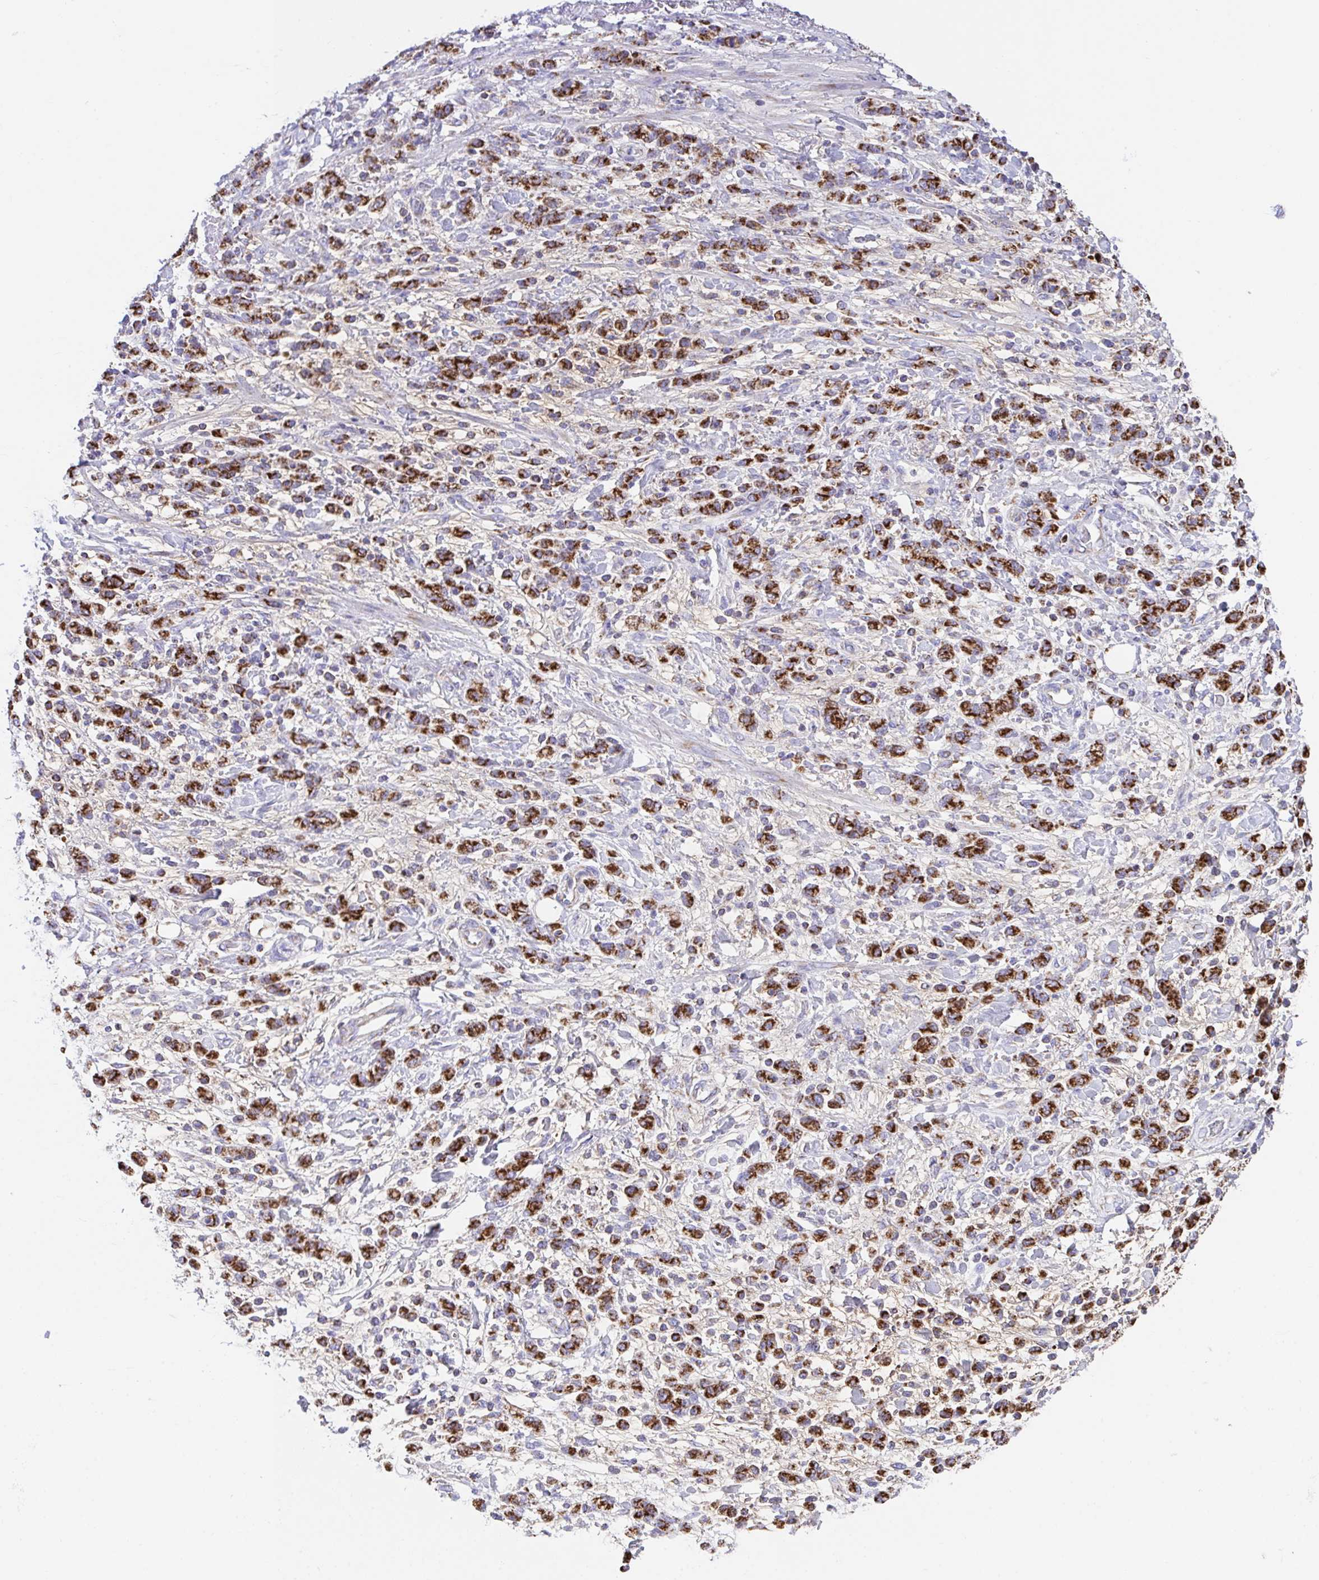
{"staining": {"intensity": "strong", "quantity": ">75%", "location": "cytoplasmic/membranous"}, "tissue": "stomach cancer", "cell_type": "Tumor cells", "image_type": "cancer", "snomed": [{"axis": "morphology", "description": "Adenocarcinoma, NOS"}, {"axis": "topography", "description": "Stomach"}], "caption": "The histopathology image exhibits a brown stain indicating the presence of a protein in the cytoplasmic/membranous of tumor cells in adenocarcinoma (stomach).", "gene": "PCMTD2", "patient": {"sex": "male", "age": 77}}